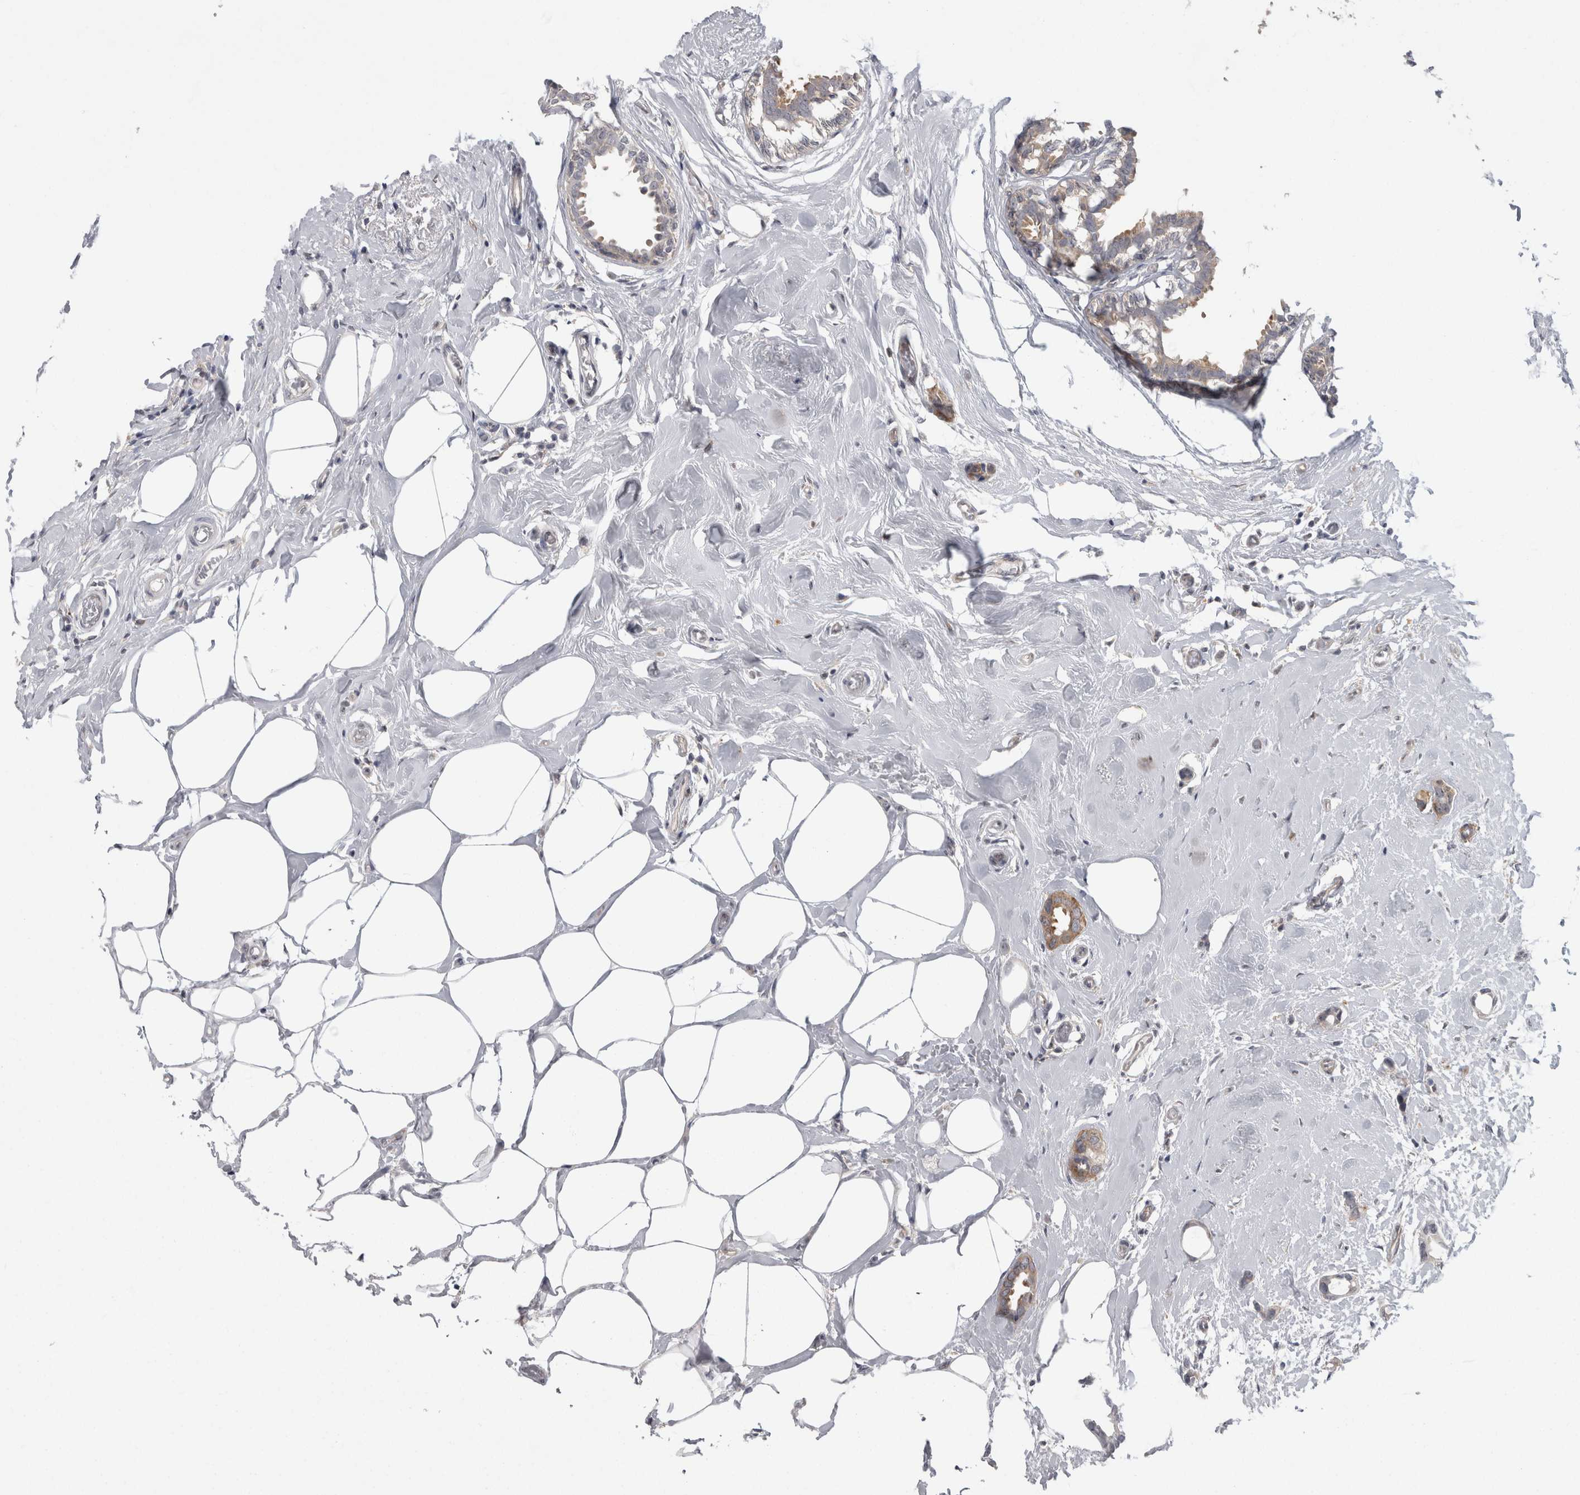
{"staining": {"intensity": "moderate", "quantity": "25%-75%", "location": "cytoplasmic/membranous"}, "tissue": "breast cancer", "cell_type": "Tumor cells", "image_type": "cancer", "snomed": [{"axis": "morphology", "description": "Duct carcinoma"}, {"axis": "topography", "description": "Breast"}], "caption": "Human breast cancer (invasive ductal carcinoma) stained for a protein (brown) demonstrates moderate cytoplasmic/membranous positive positivity in approximately 25%-75% of tumor cells.", "gene": "CACYBP", "patient": {"sex": "female", "age": 55}}